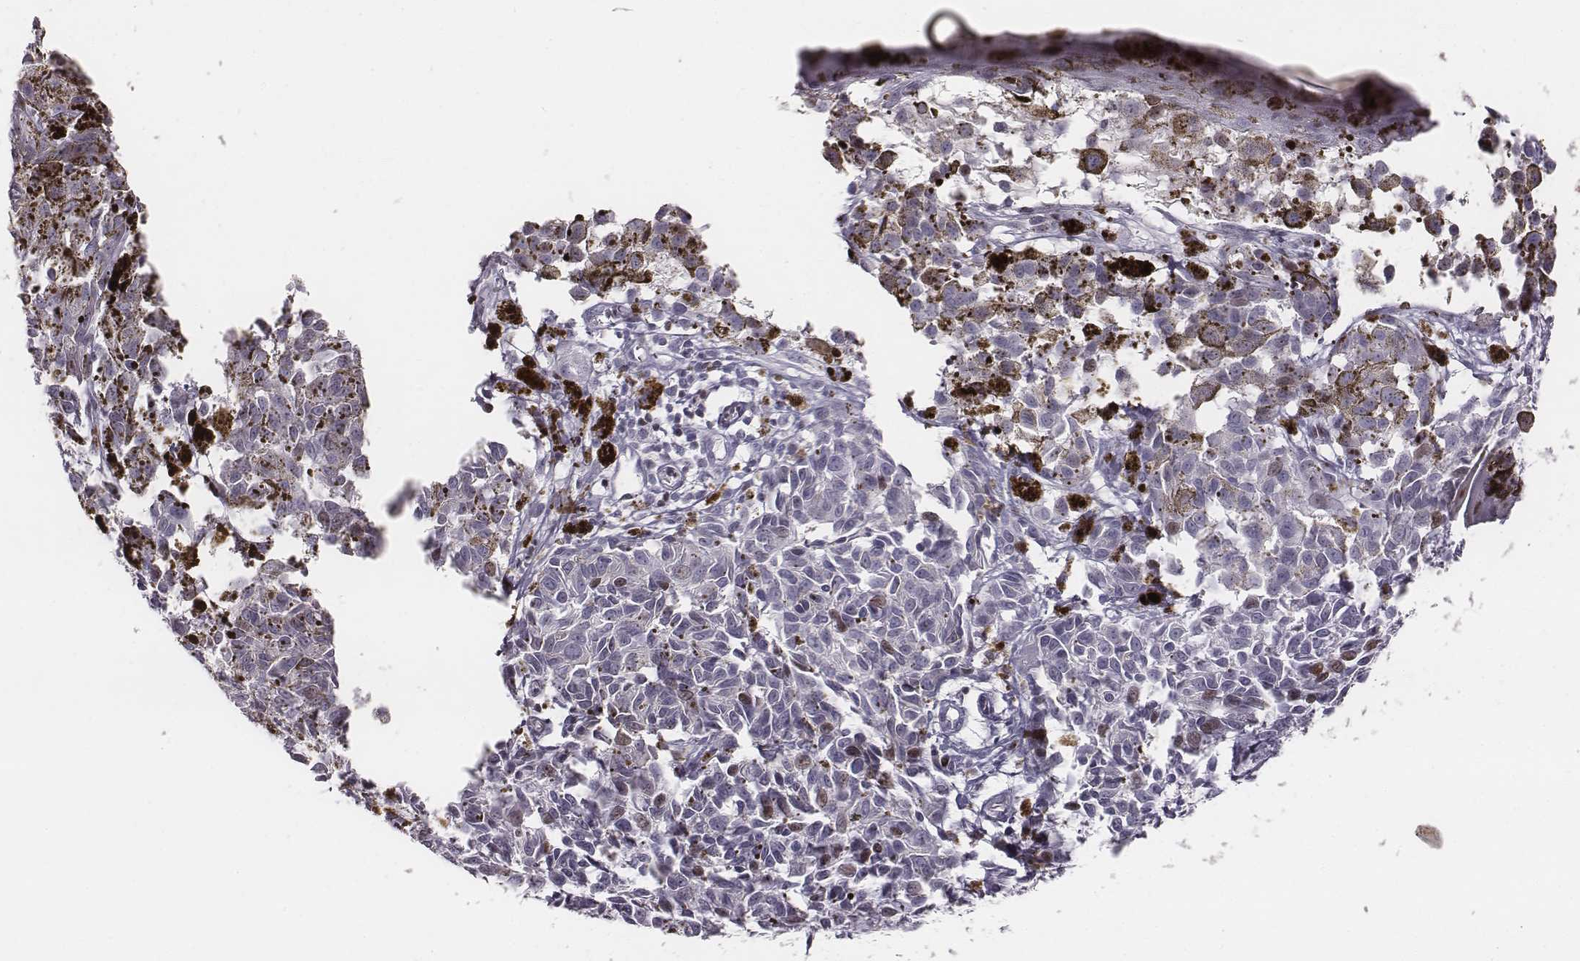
{"staining": {"intensity": "weak", "quantity": "<25%", "location": "nuclear"}, "tissue": "melanoma", "cell_type": "Tumor cells", "image_type": "cancer", "snomed": [{"axis": "morphology", "description": "Malignant melanoma, NOS"}, {"axis": "topography", "description": "Skin"}], "caption": "Immunohistochemistry histopathology image of neoplastic tissue: melanoma stained with DAB reveals no significant protein positivity in tumor cells.", "gene": "NDC1", "patient": {"sex": "female", "age": 38}}